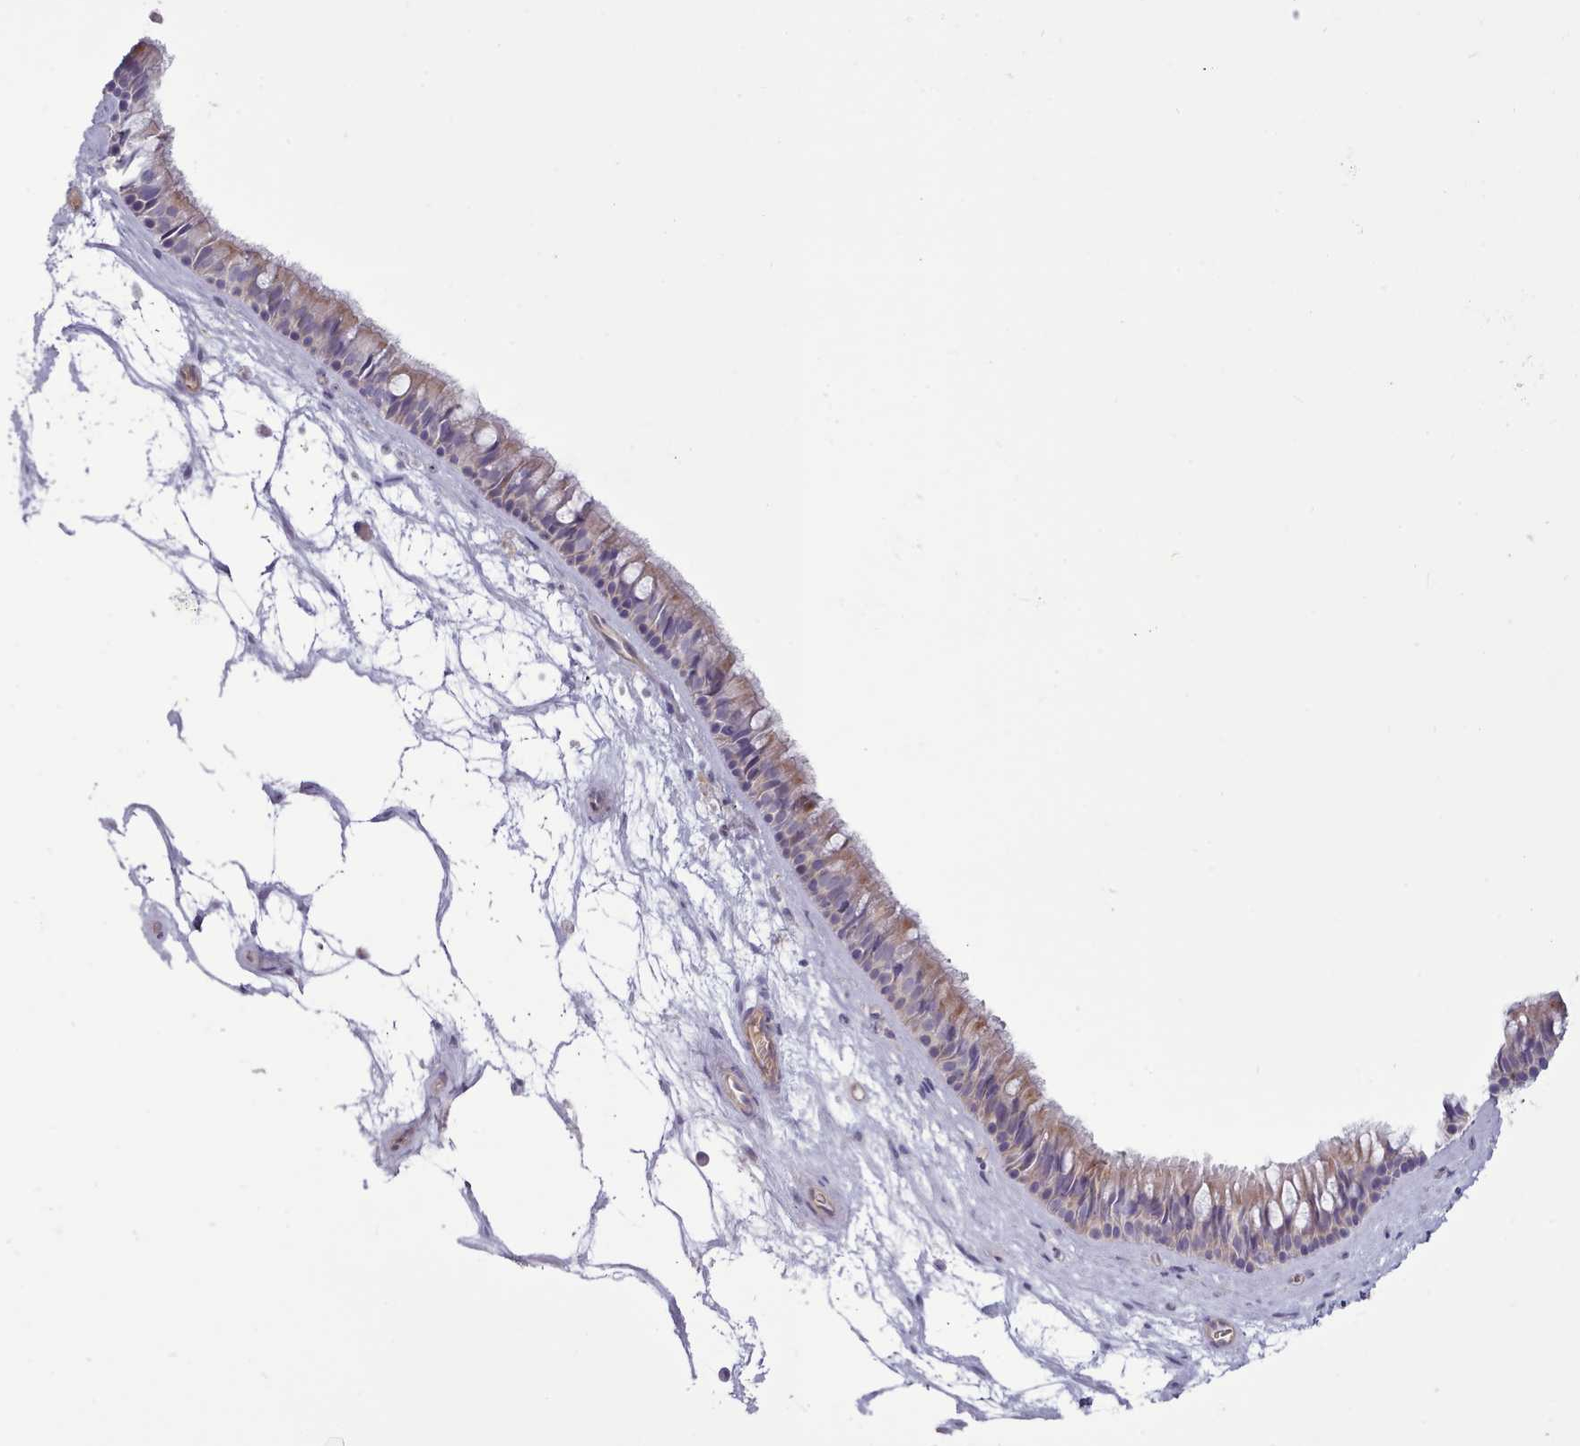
{"staining": {"intensity": "weak", "quantity": ">75%", "location": "cytoplasmic/membranous"}, "tissue": "nasopharynx", "cell_type": "Respiratory epithelial cells", "image_type": "normal", "snomed": [{"axis": "morphology", "description": "Normal tissue, NOS"}, {"axis": "topography", "description": "Nasopharynx"}], "caption": "An image of nasopharynx stained for a protein shows weak cytoplasmic/membranous brown staining in respiratory epithelial cells. (Brightfield microscopy of DAB IHC at high magnification).", "gene": "TENT4B", "patient": {"sex": "male", "age": 64}}